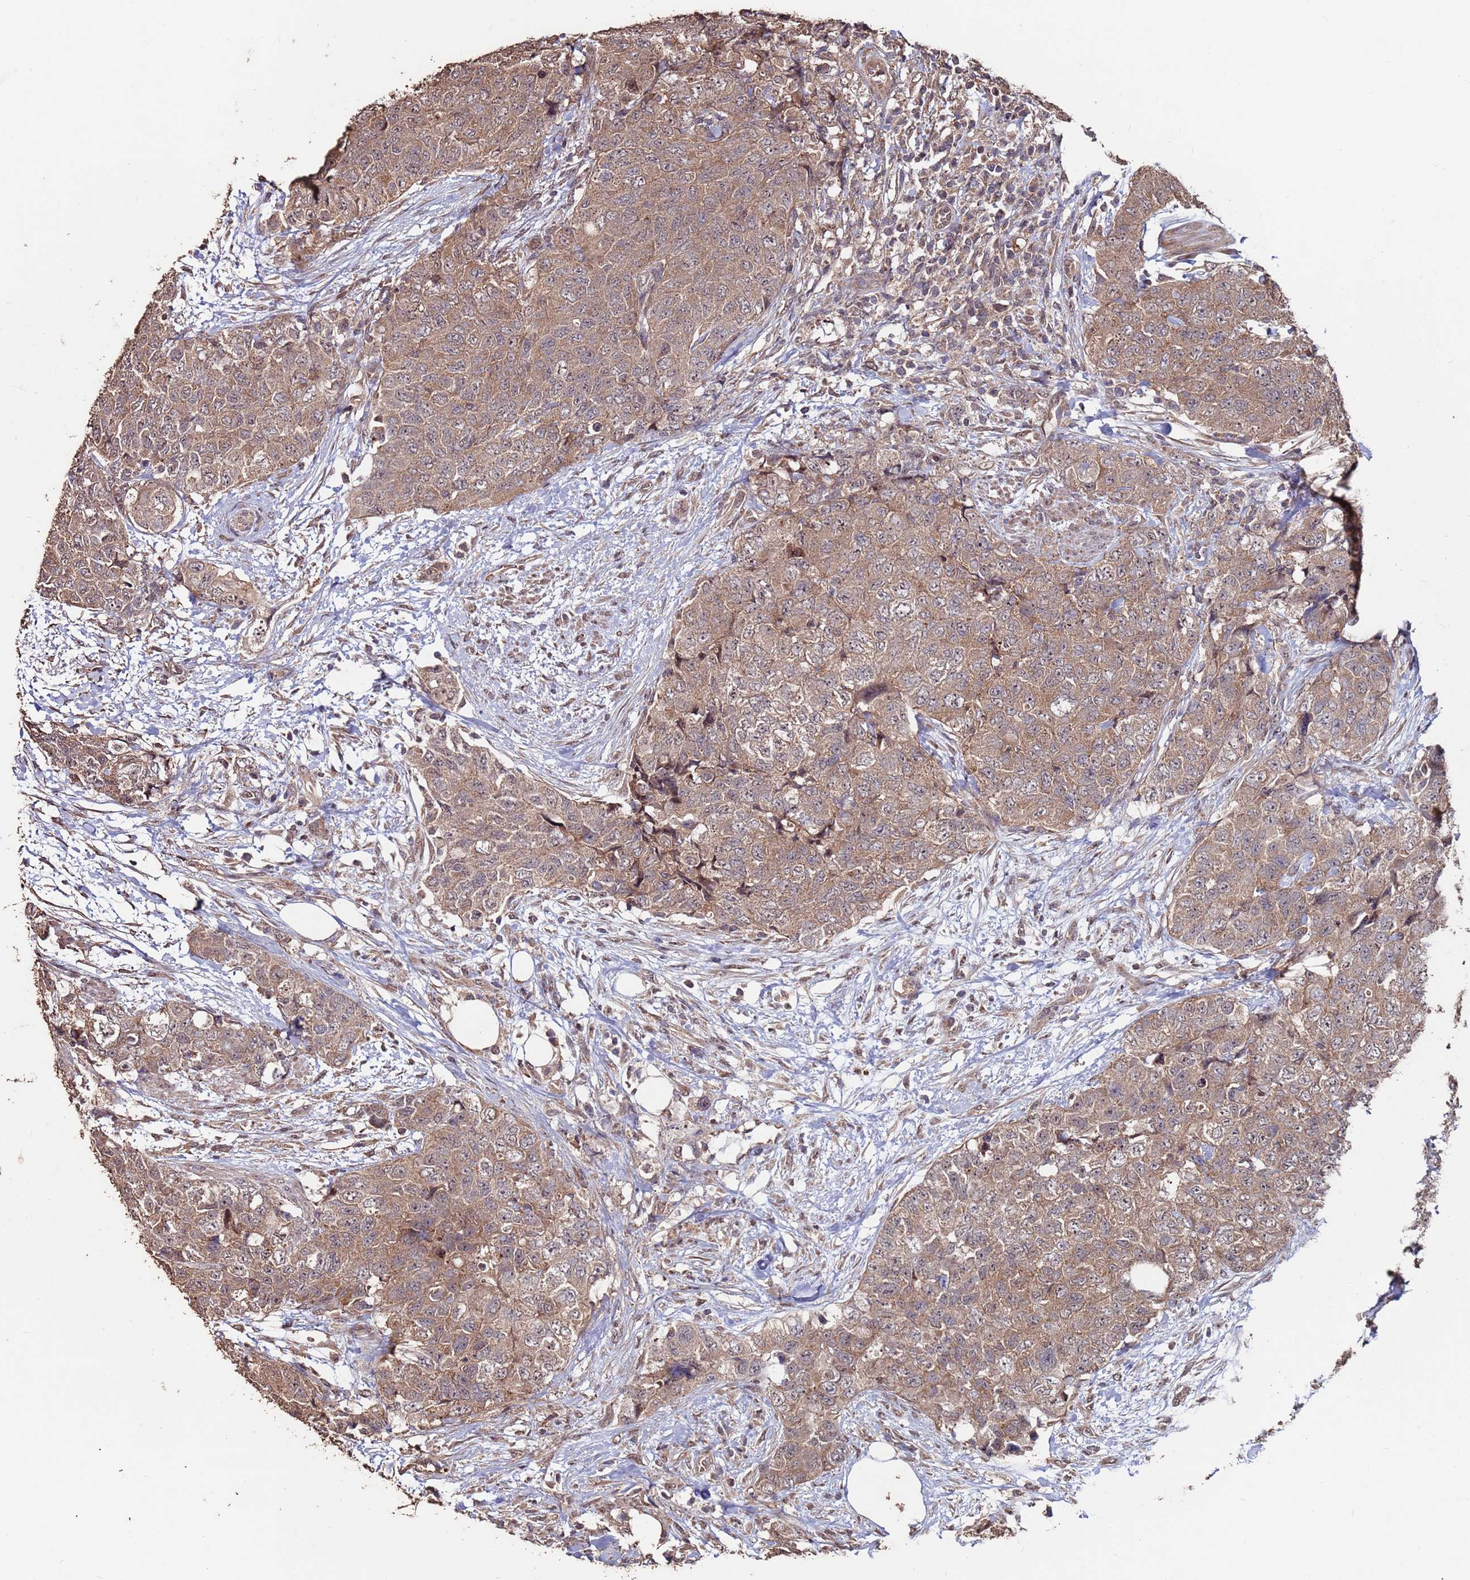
{"staining": {"intensity": "moderate", "quantity": ">75%", "location": "cytoplasmic/membranous"}, "tissue": "urothelial cancer", "cell_type": "Tumor cells", "image_type": "cancer", "snomed": [{"axis": "morphology", "description": "Urothelial carcinoma, High grade"}, {"axis": "topography", "description": "Urinary bladder"}], "caption": "This histopathology image demonstrates IHC staining of human high-grade urothelial carcinoma, with medium moderate cytoplasmic/membranous staining in about >75% of tumor cells.", "gene": "PRR7", "patient": {"sex": "female", "age": 78}}